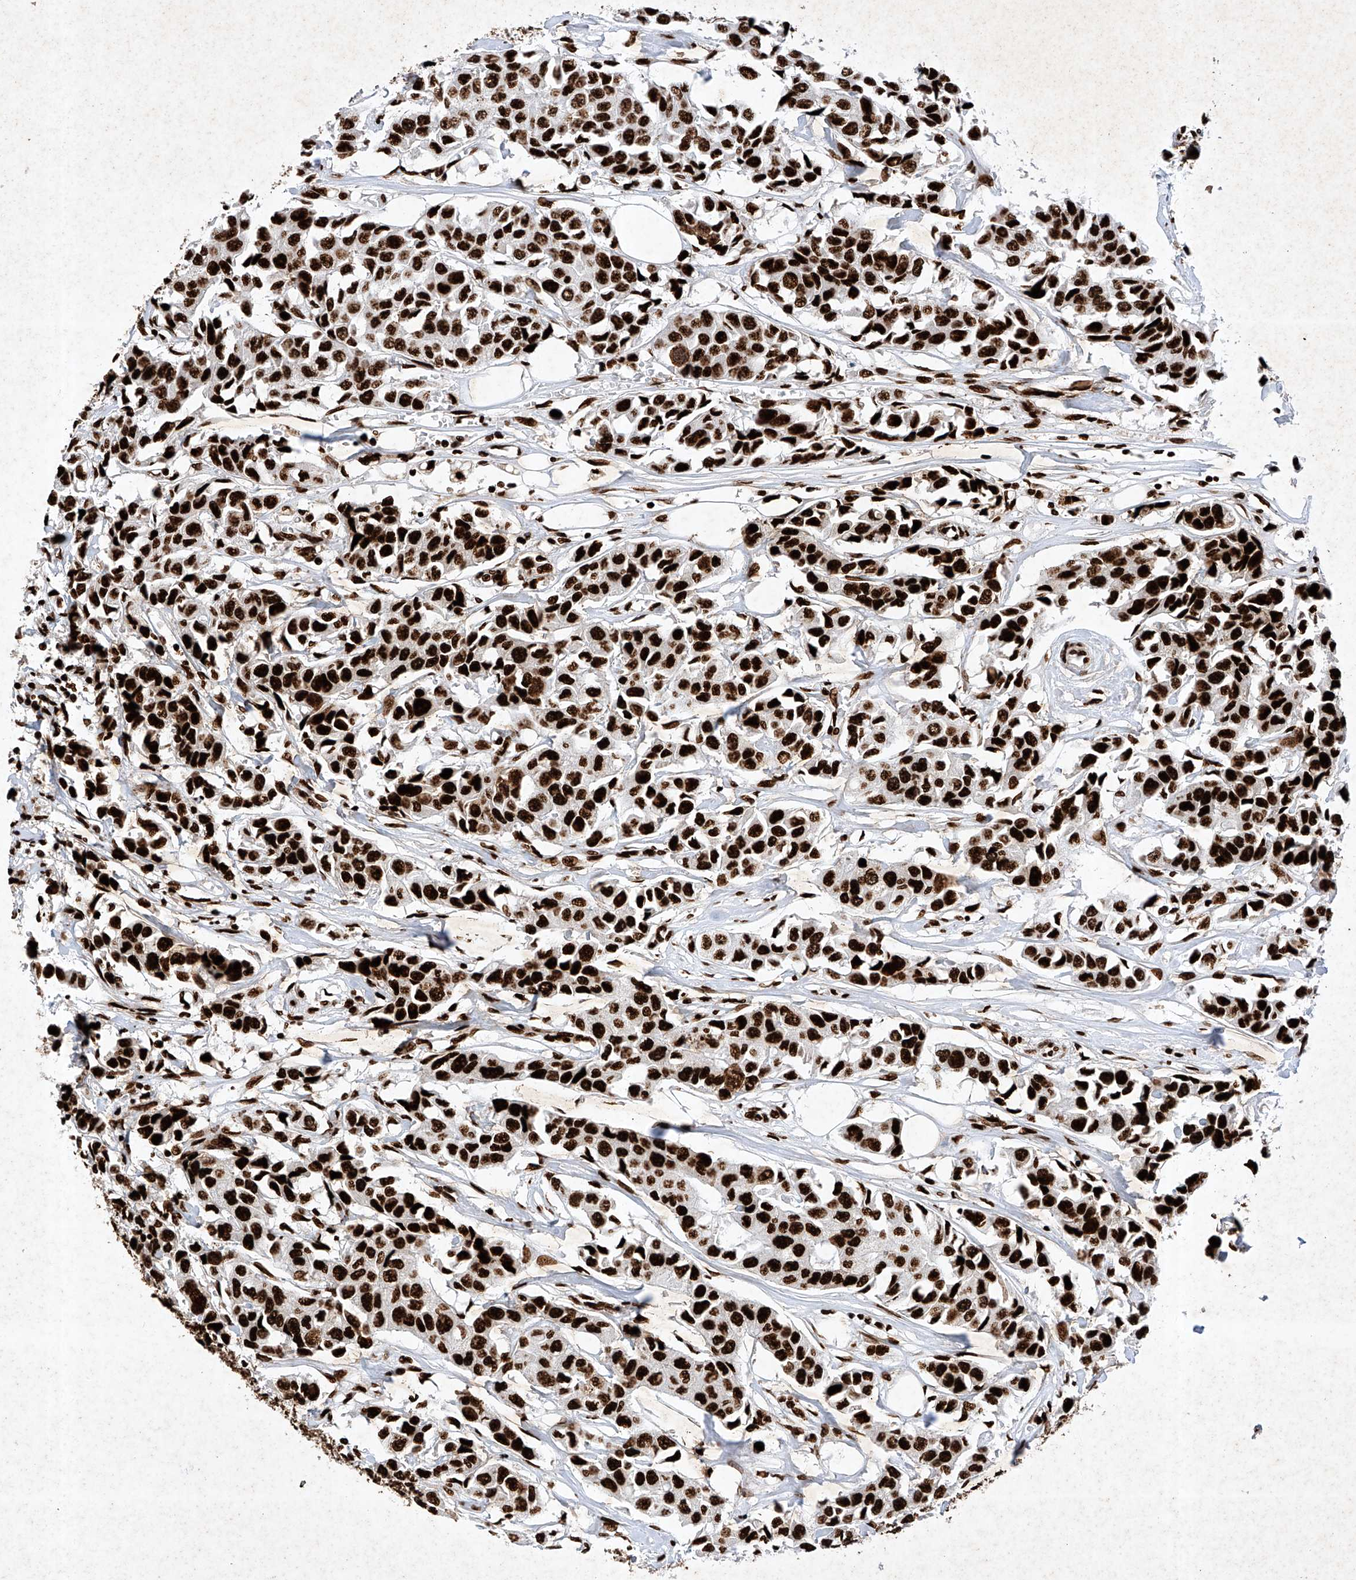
{"staining": {"intensity": "strong", "quantity": ">75%", "location": "nuclear"}, "tissue": "breast cancer", "cell_type": "Tumor cells", "image_type": "cancer", "snomed": [{"axis": "morphology", "description": "Duct carcinoma"}, {"axis": "topography", "description": "Breast"}], "caption": "The histopathology image shows immunohistochemical staining of breast cancer (intraductal carcinoma). There is strong nuclear staining is seen in about >75% of tumor cells. The staining is performed using DAB brown chromogen to label protein expression. The nuclei are counter-stained blue using hematoxylin.", "gene": "SRSF6", "patient": {"sex": "female", "age": 80}}